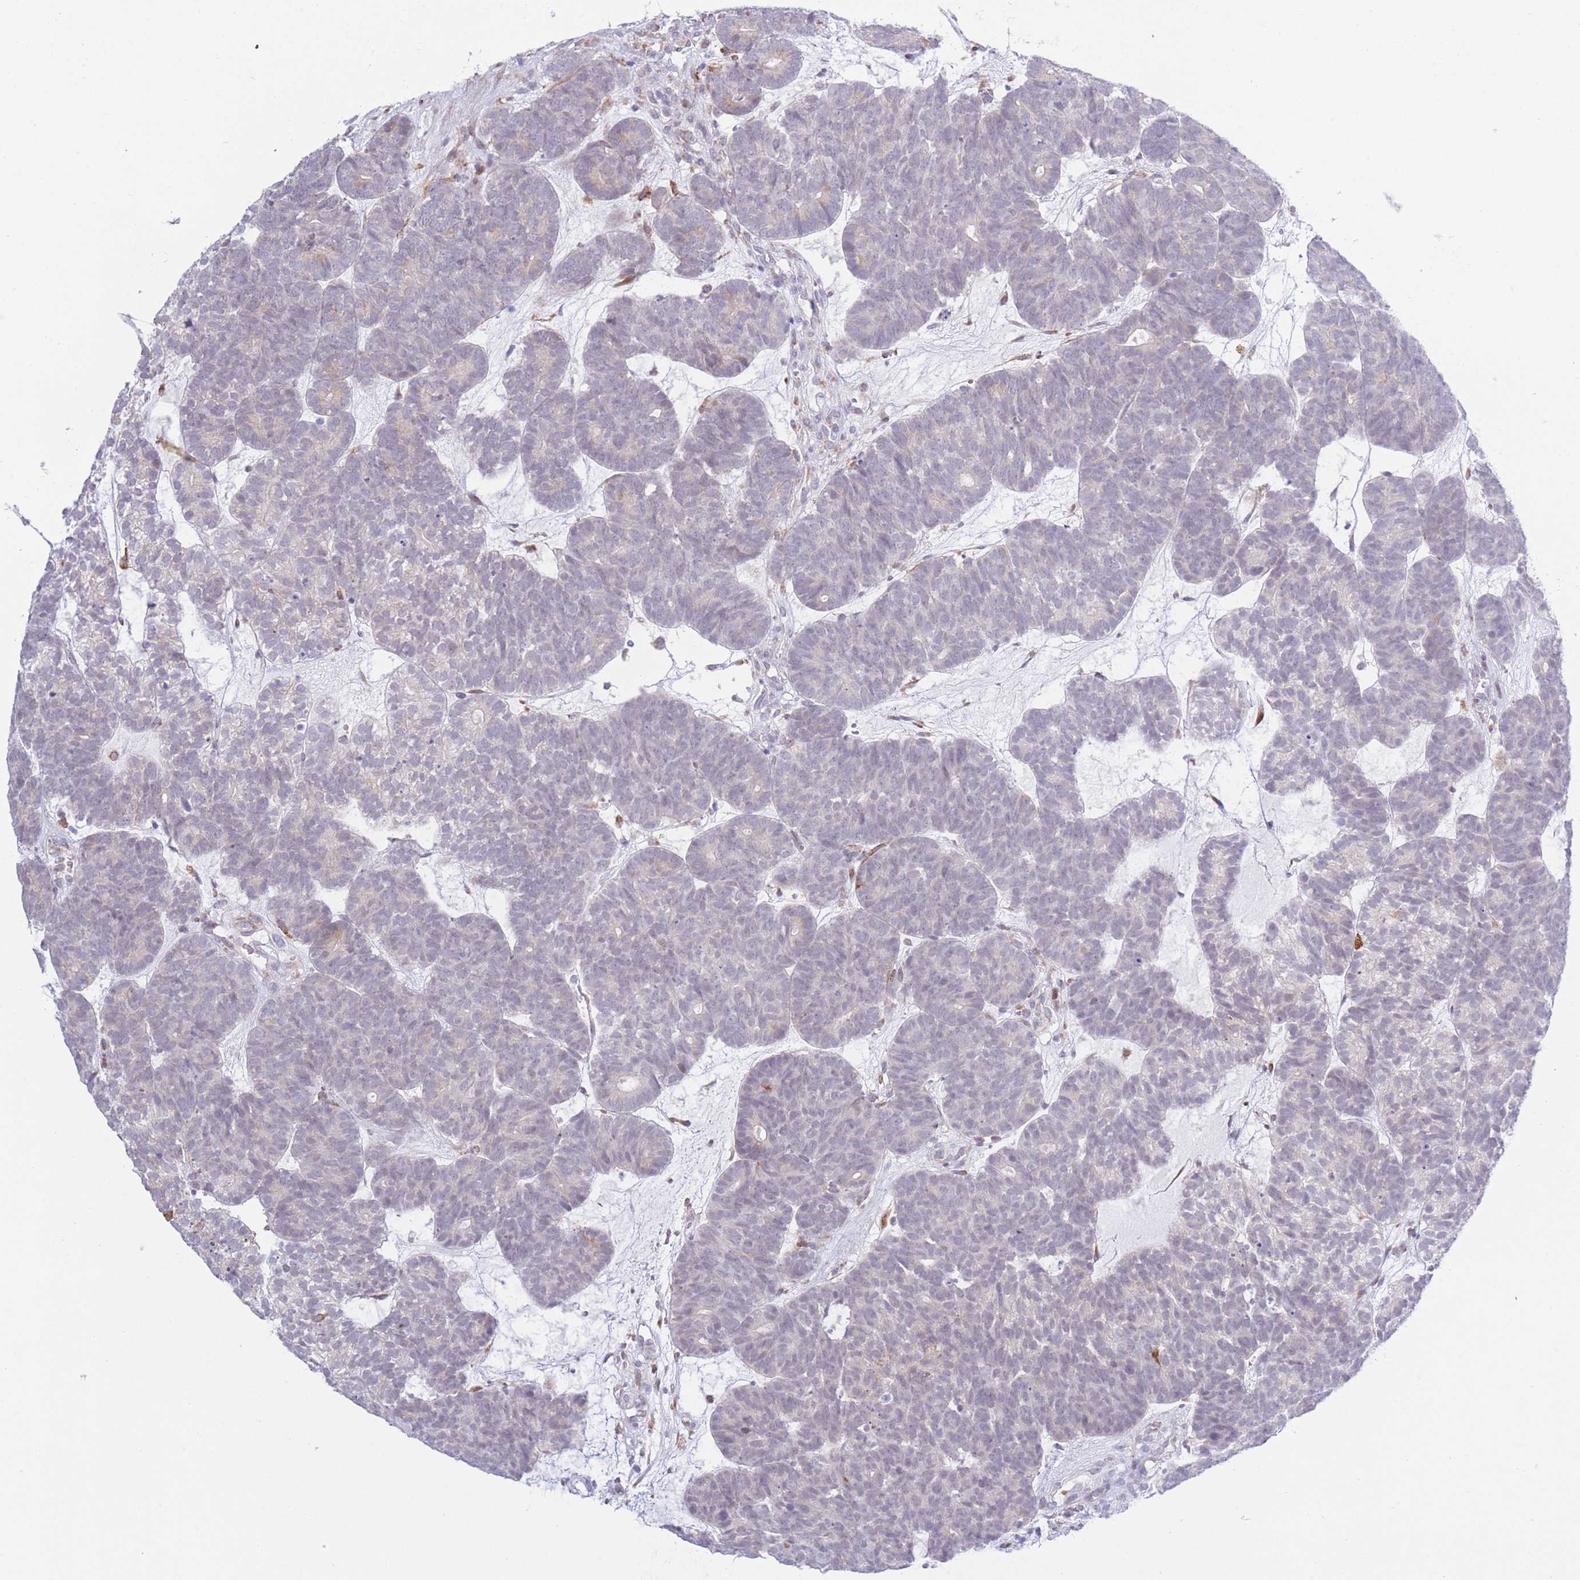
{"staining": {"intensity": "negative", "quantity": "none", "location": "none"}, "tissue": "head and neck cancer", "cell_type": "Tumor cells", "image_type": "cancer", "snomed": [{"axis": "morphology", "description": "Adenocarcinoma, NOS"}, {"axis": "topography", "description": "Head-Neck"}], "caption": "The histopathology image reveals no staining of tumor cells in adenocarcinoma (head and neck).", "gene": "MYDGF", "patient": {"sex": "female", "age": 81}}